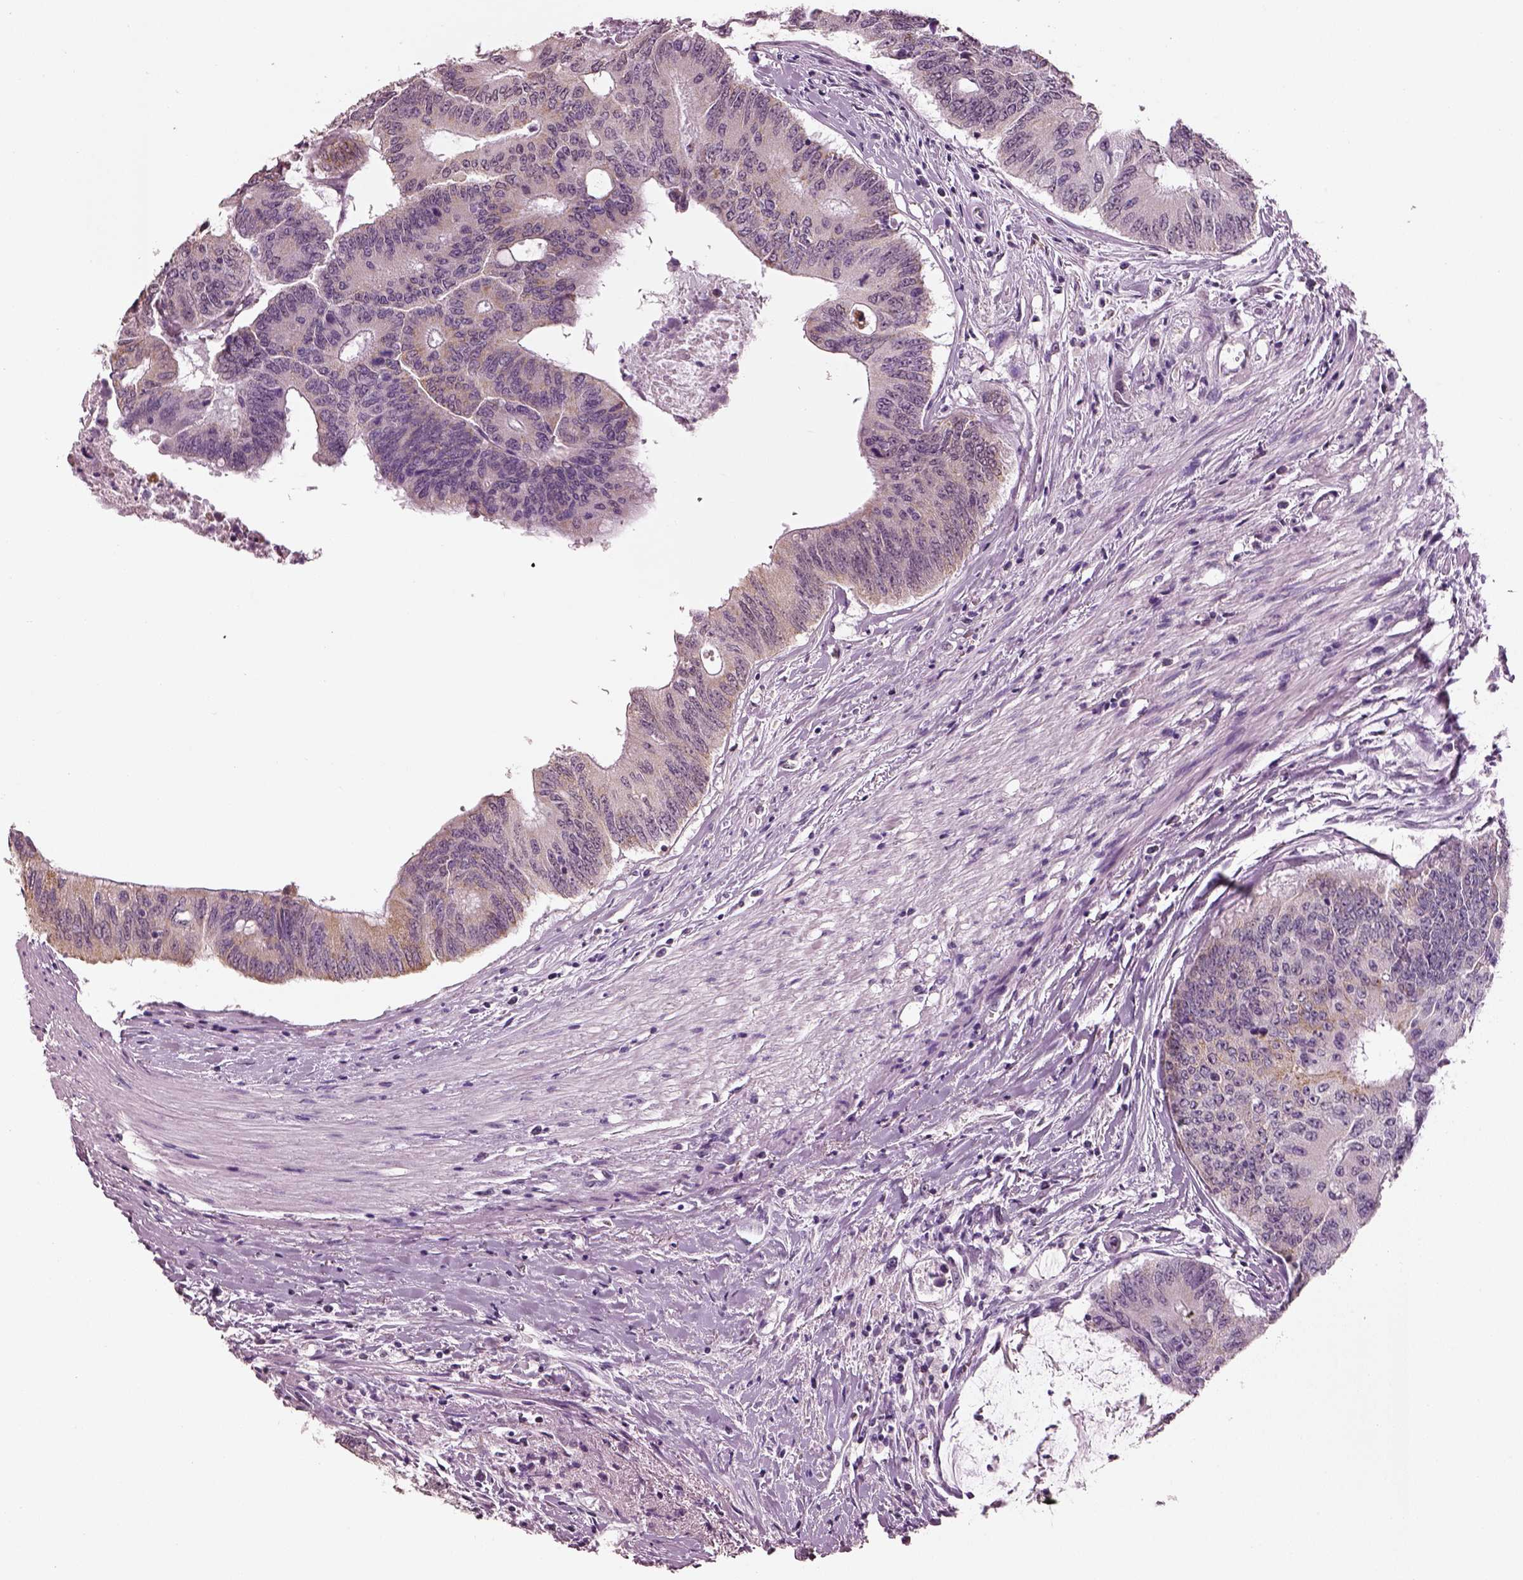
{"staining": {"intensity": "moderate", "quantity": "25%-75%", "location": "cytoplasmic/membranous"}, "tissue": "colorectal cancer", "cell_type": "Tumor cells", "image_type": "cancer", "snomed": [{"axis": "morphology", "description": "Adenocarcinoma, NOS"}, {"axis": "topography", "description": "Rectum"}], "caption": "Immunohistochemical staining of colorectal cancer displays medium levels of moderate cytoplasmic/membranous expression in about 25%-75% of tumor cells.", "gene": "ELSPBP1", "patient": {"sex": "male", "age": 59}}